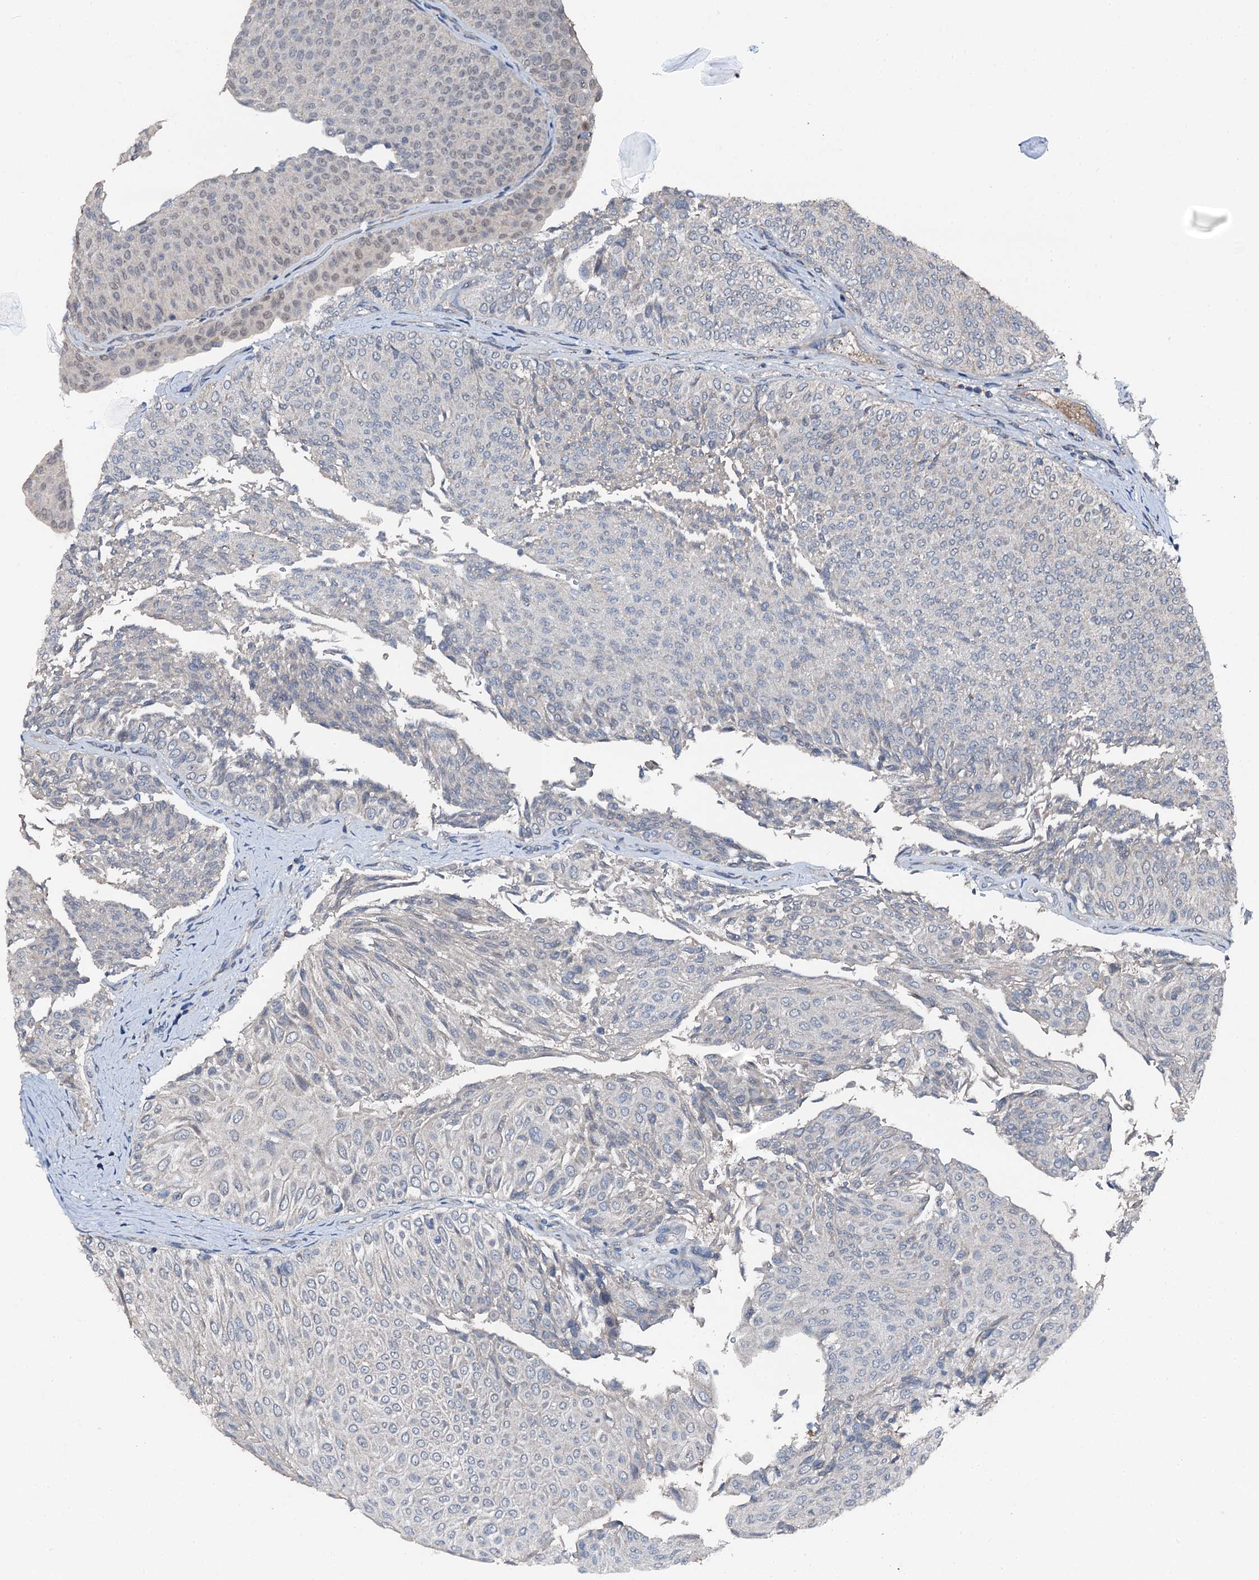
{"staining": {"intensity": "negative", "quantity": "none", "location": "none"}, "tissue": "urothelial cancer", "cell_type": "Tumor cells", "image_type": "cancer", "snomed": [{"axis": "morphology", "description": "Urothelial carcinoma, Low grade"}, {"axis": "topography", "description": "Urinary bladder"}], "caption": "Immunohistochemical staining of urothelial carcinoma (low-grade) demonstrates no significant staining in tumor cells.", "gene": "FLYWCH1", "patient": {"sex": "male", "age": 78}}